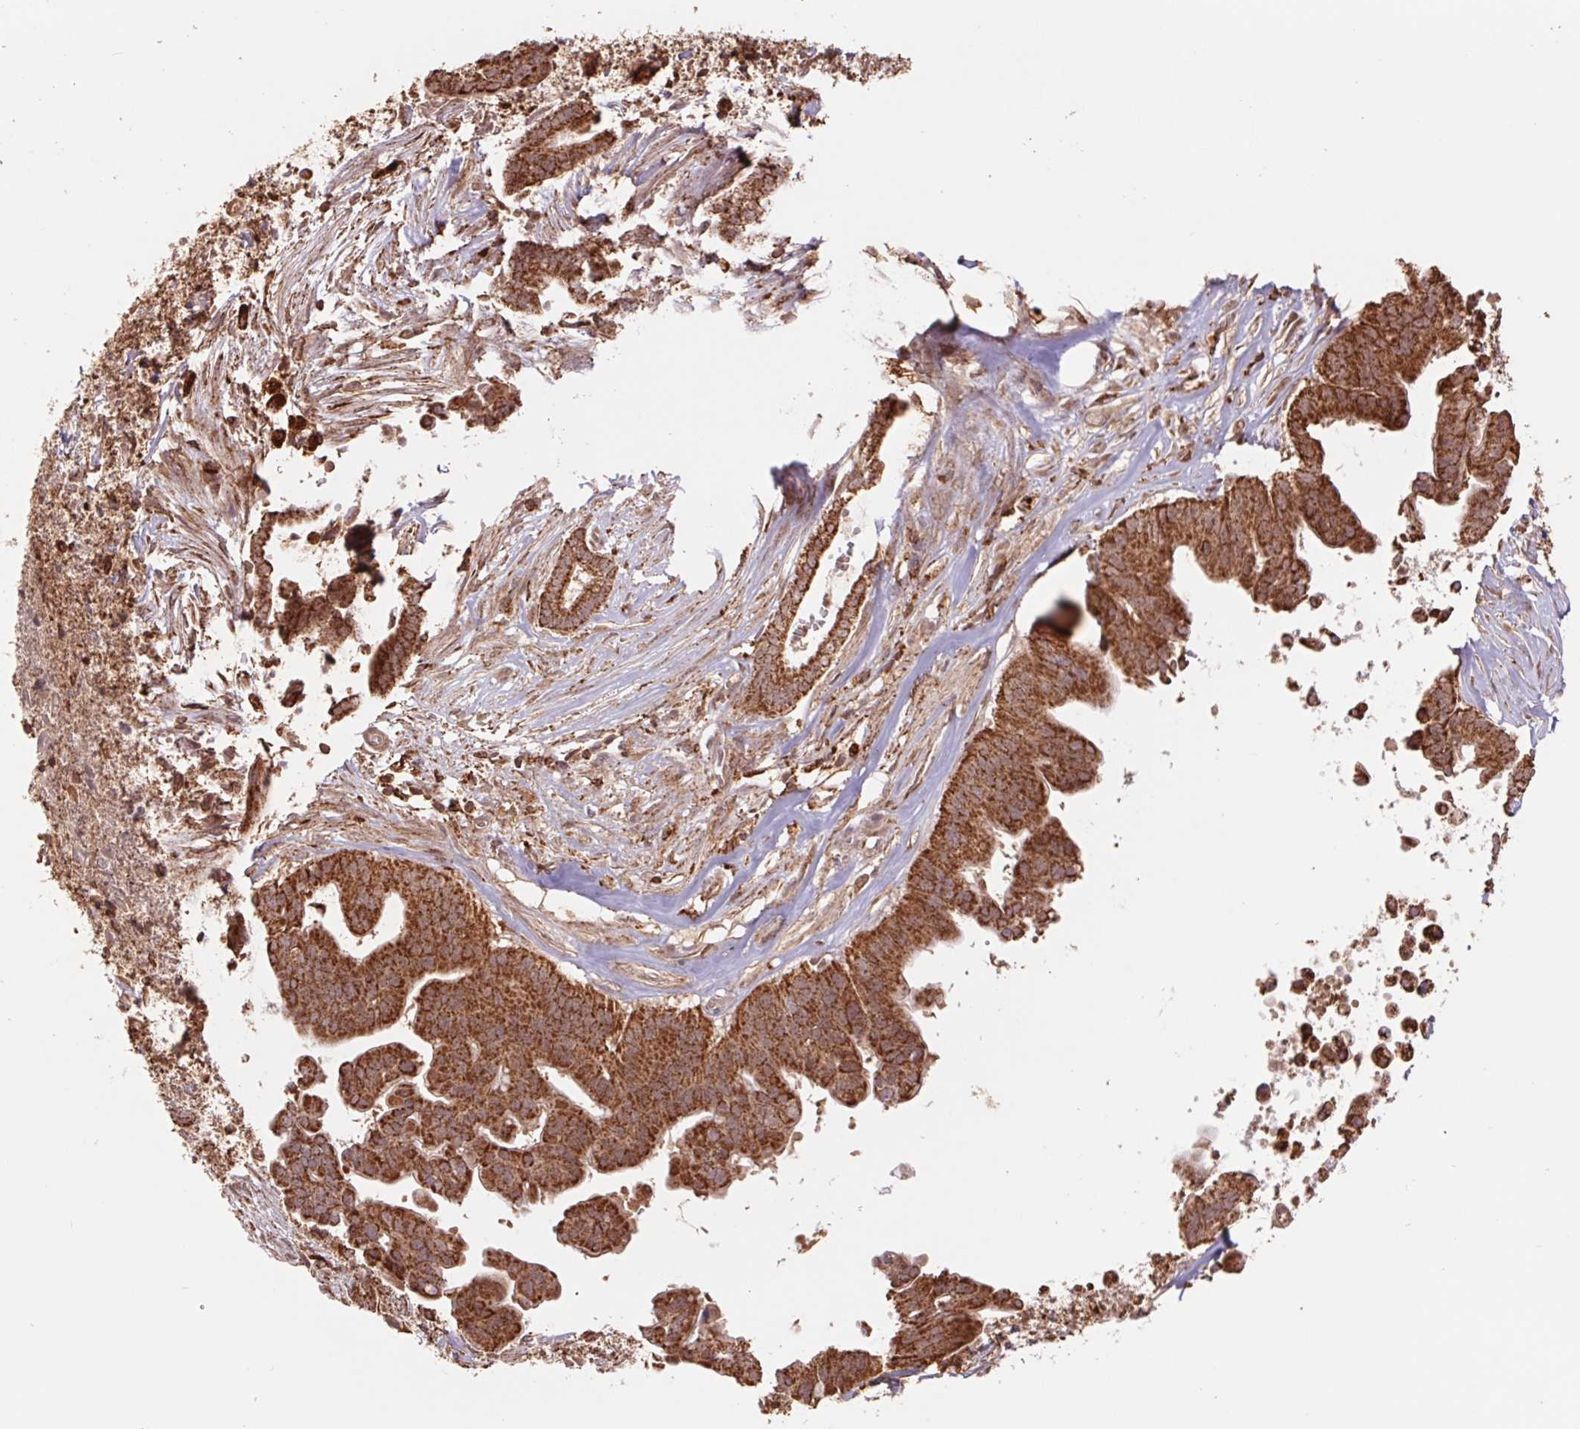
{"staining": {"intensity": "strong", "quantity": ">75%", "location": "cytoplasmic/membranous"}, "tissue": "pancreatic cancer", "cell_type": "Tumor cells", "image_type": "cancer", "snomed": [{"axis": "morphology", "description": "Adenocarcinoma, NOS"}, {"axis": "topography", "description": "Pancreas"}], "caption": "Immunohistochemical staining of human pancreatic cancer shows high levels of strong cytoplasmic/membranous expression in approximately >75% of tumor cells. The staining was performed using DAB, with brown indicating positive protein expression. Nuclei are stained blue with hematoxylin.", "gene": "URM1", "patient": {"sex": "male", "age": 61}}